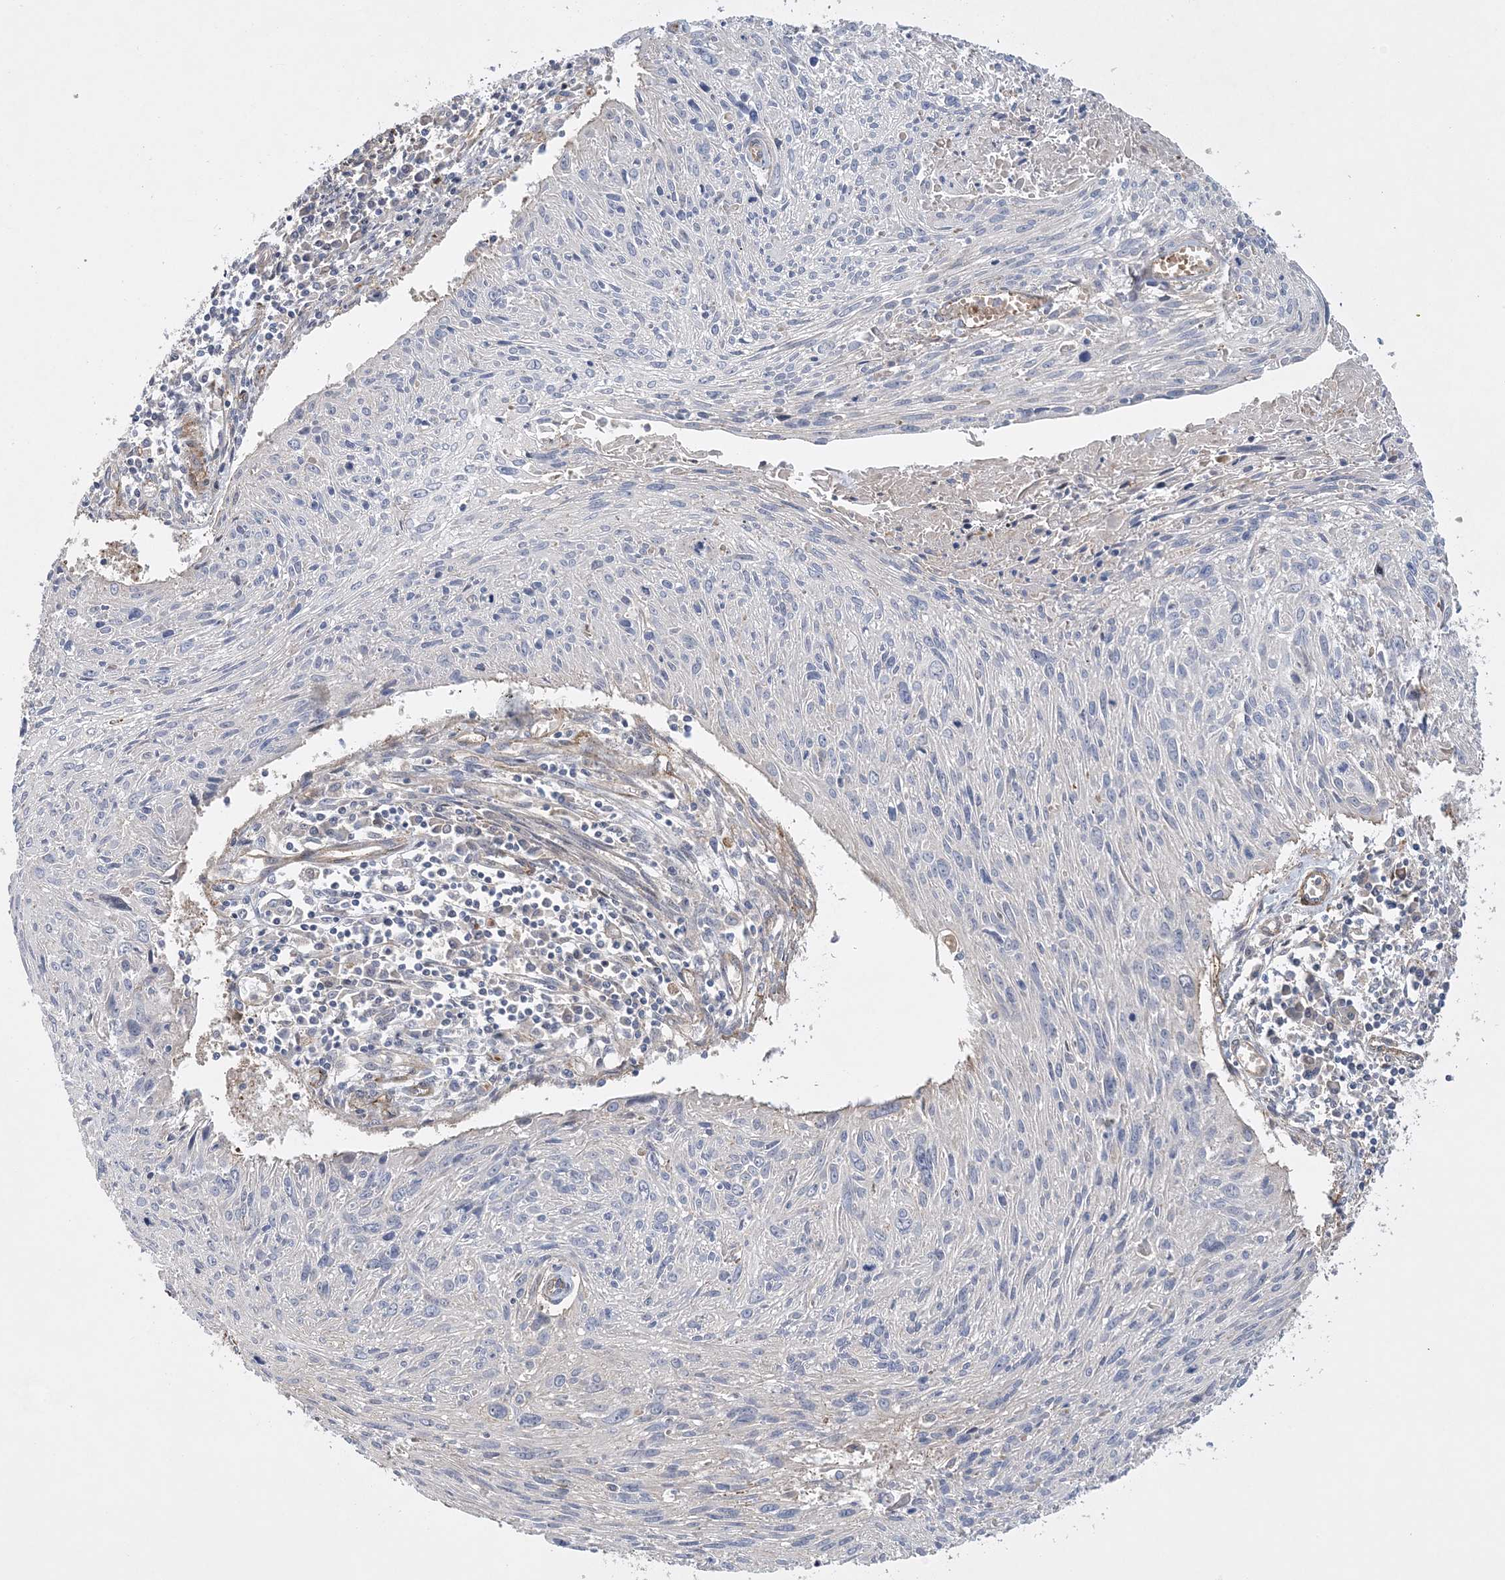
{"staining": {"intensity": "negative", "quantity": "none", "location": "none"}, "tissue": "cervical cancer", "cell_type": "Tumor cells", "image_type": "cancer", "snomed": [{"axis": "morphology", "description": "Squamous cell carcinoma, NOS"}, {"axis": "topography", "description": "Cervix"}], "caption": "Immunohistochemistry (IHC) photomicrograph of neoplastic tissue: cervical cancer stained with DAB (3,3'-diaminobenzidine) exhibits no significant protein positivity in tumor cells. (DAB (3,3'-diaminobenzidine) immunohistochemistry with hematoxylin counter stain).", "gene": "CALN1", "patient": {"sex": "female", "age": 51}}